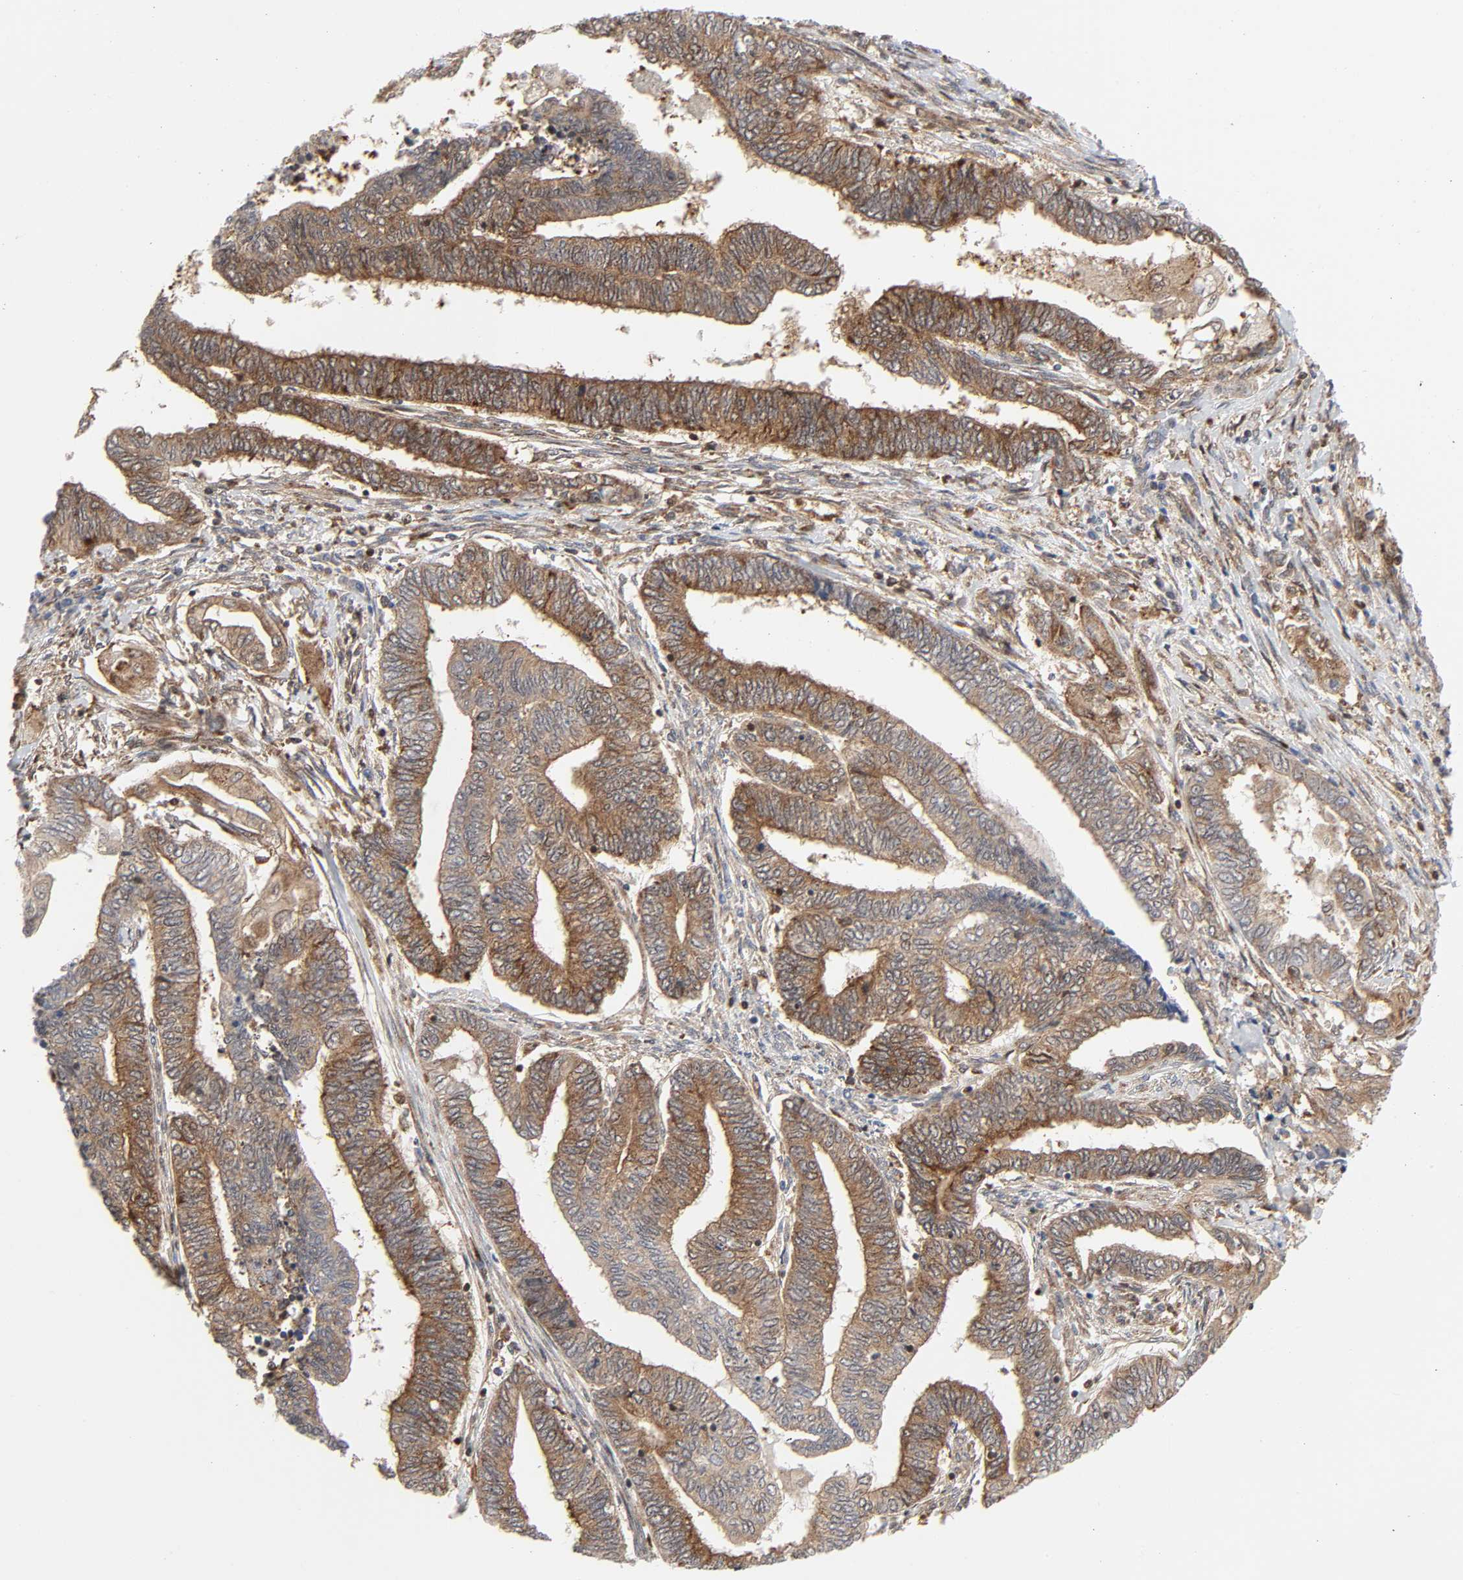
{"staining": {"intensity": "moderate", "quantity": ">75%", "location": "cytoplasmic/membranous"}, "tissue": "endometrial cancer", "cell_type": "Tumor cells", "image_type": "cancer", "snomed": [{"axis": "morphology", "description": "Adenocarcinoma, NOS"}, {"axis": "topography", "description": "Uterus"}, {"axis": "topography", "description": "Endometrium"}], "caption": "A histopathology image of endometrial cancer stained for a protein exhibits moderate cytoplasmic/membranous brown staining in tumor cells.", "gene": "MAPK1", "patient": {"sex": "female", "age": 70}}